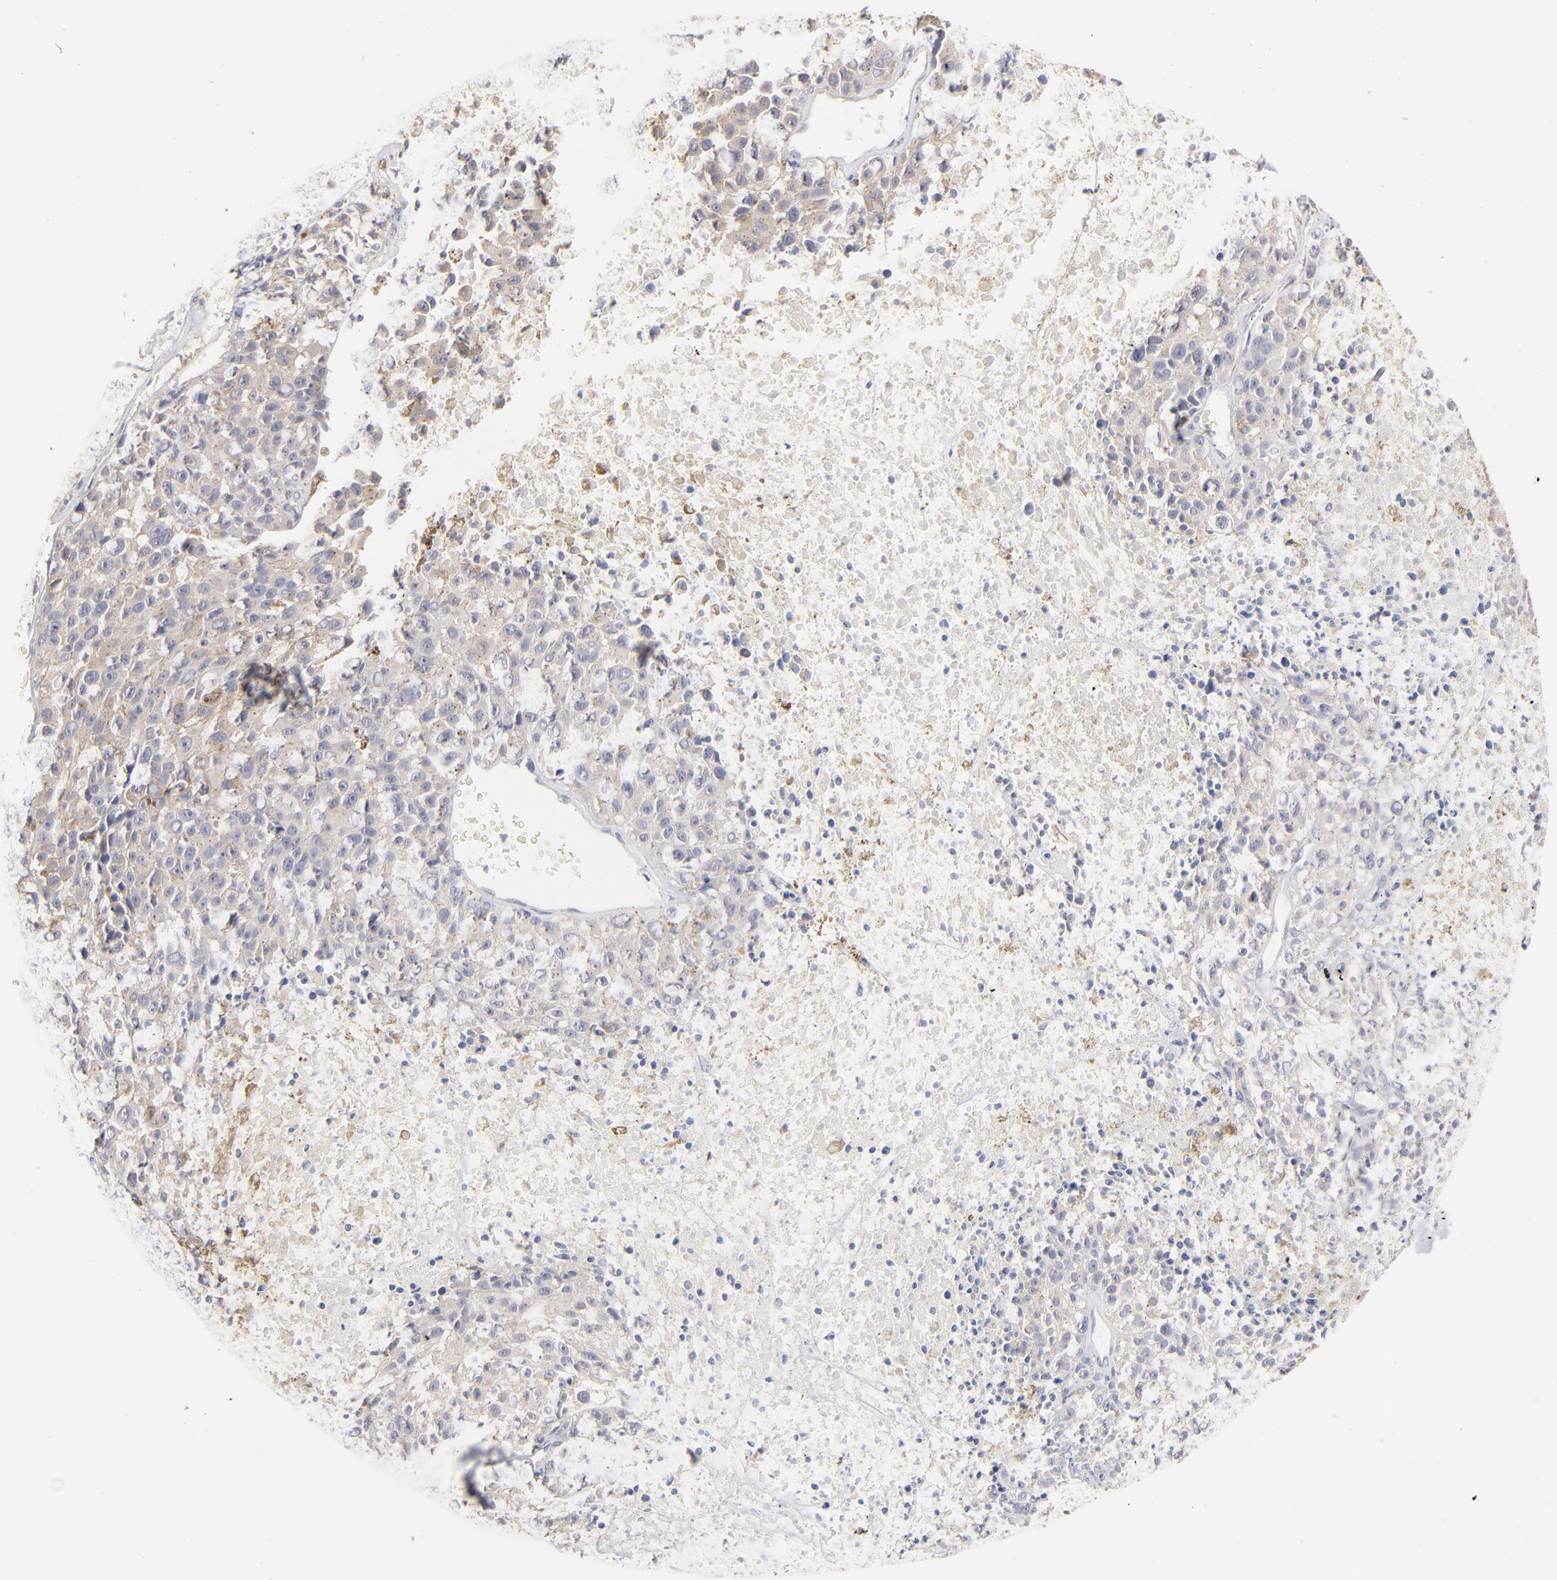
{"staining": {"intensity": "weak", "quantity": "25%-75%", "location": "cytoplasmic/membranous"}, "tissue": "melanoma", "cell_type": "Tumor cells", "image_type": "cancer", "snomed": [{"axis": "morphology", "description": "Malignant melanoma, Metastatic site"}, {"axis": "topography", "description": "Cerebral cortex"}], "caption": "Malignant melanoma (metastatic site) stained with immunohistochemistry (IHC) demonstrates weak cytoplasmic/membranous expression in about 25%-75% of tumor cells.", "gene": "DNAL4", "patient": {"sex": "female", "age": 52}}